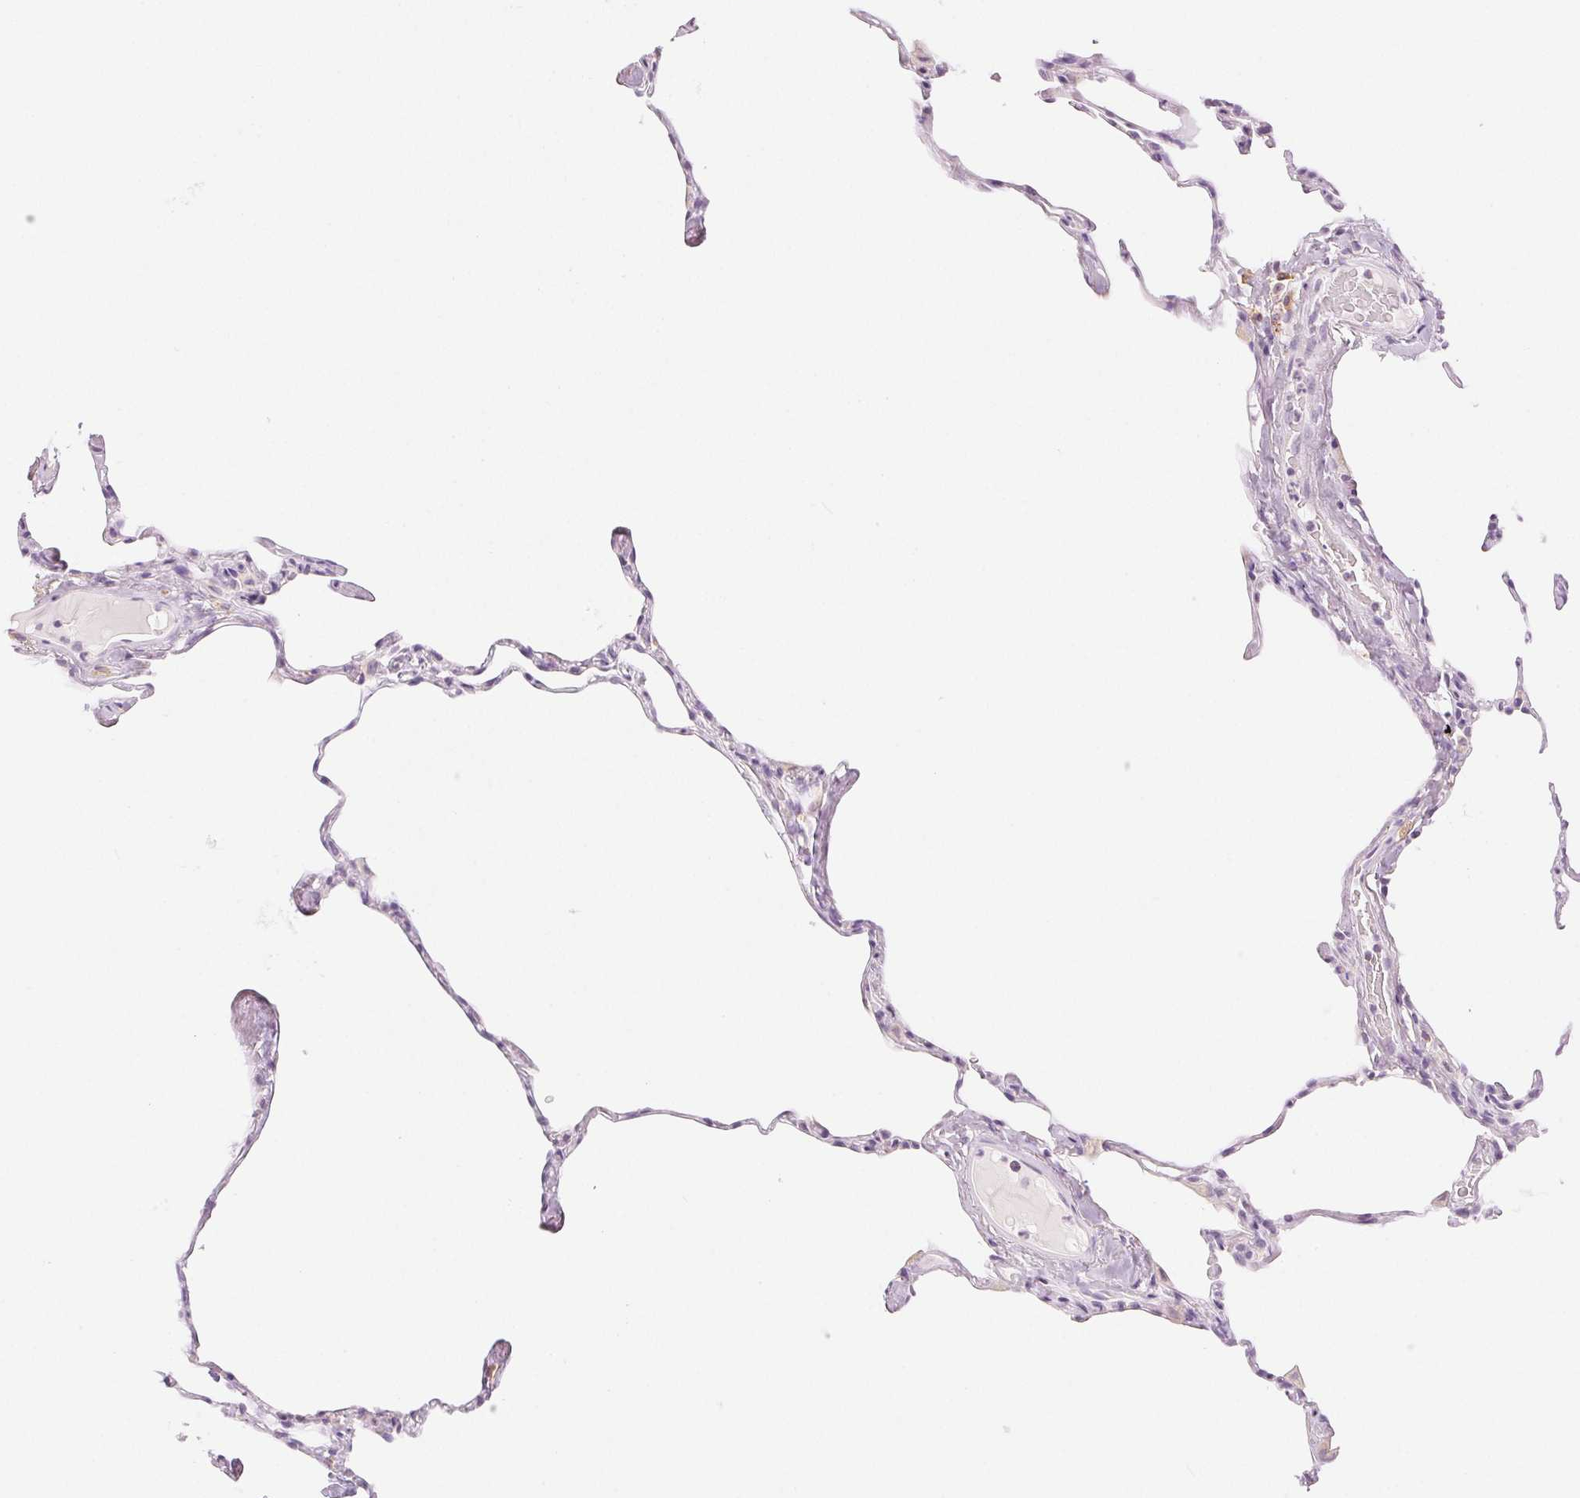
{"staining": {"intensity": "negative", "quantity": "none", "location": "none"}, "tissue": "lung", "cell_type": "Alveolar cells", "image_type": "normal", "snomed": [{"axis": "morphology", "description": "Normal tissue, NOS"}, {"axis": "topography", "description": "Lung"}], "caption": "Immunohistochemistry (IHC) photomicrograph of benign lung: lung stained with DAB (3,3'-diaminobenzidine) reveals no significant protein positivity in alveolar cells.", "gene": "SLC5A2", "patient": {"sex": "male", "age": 65}}